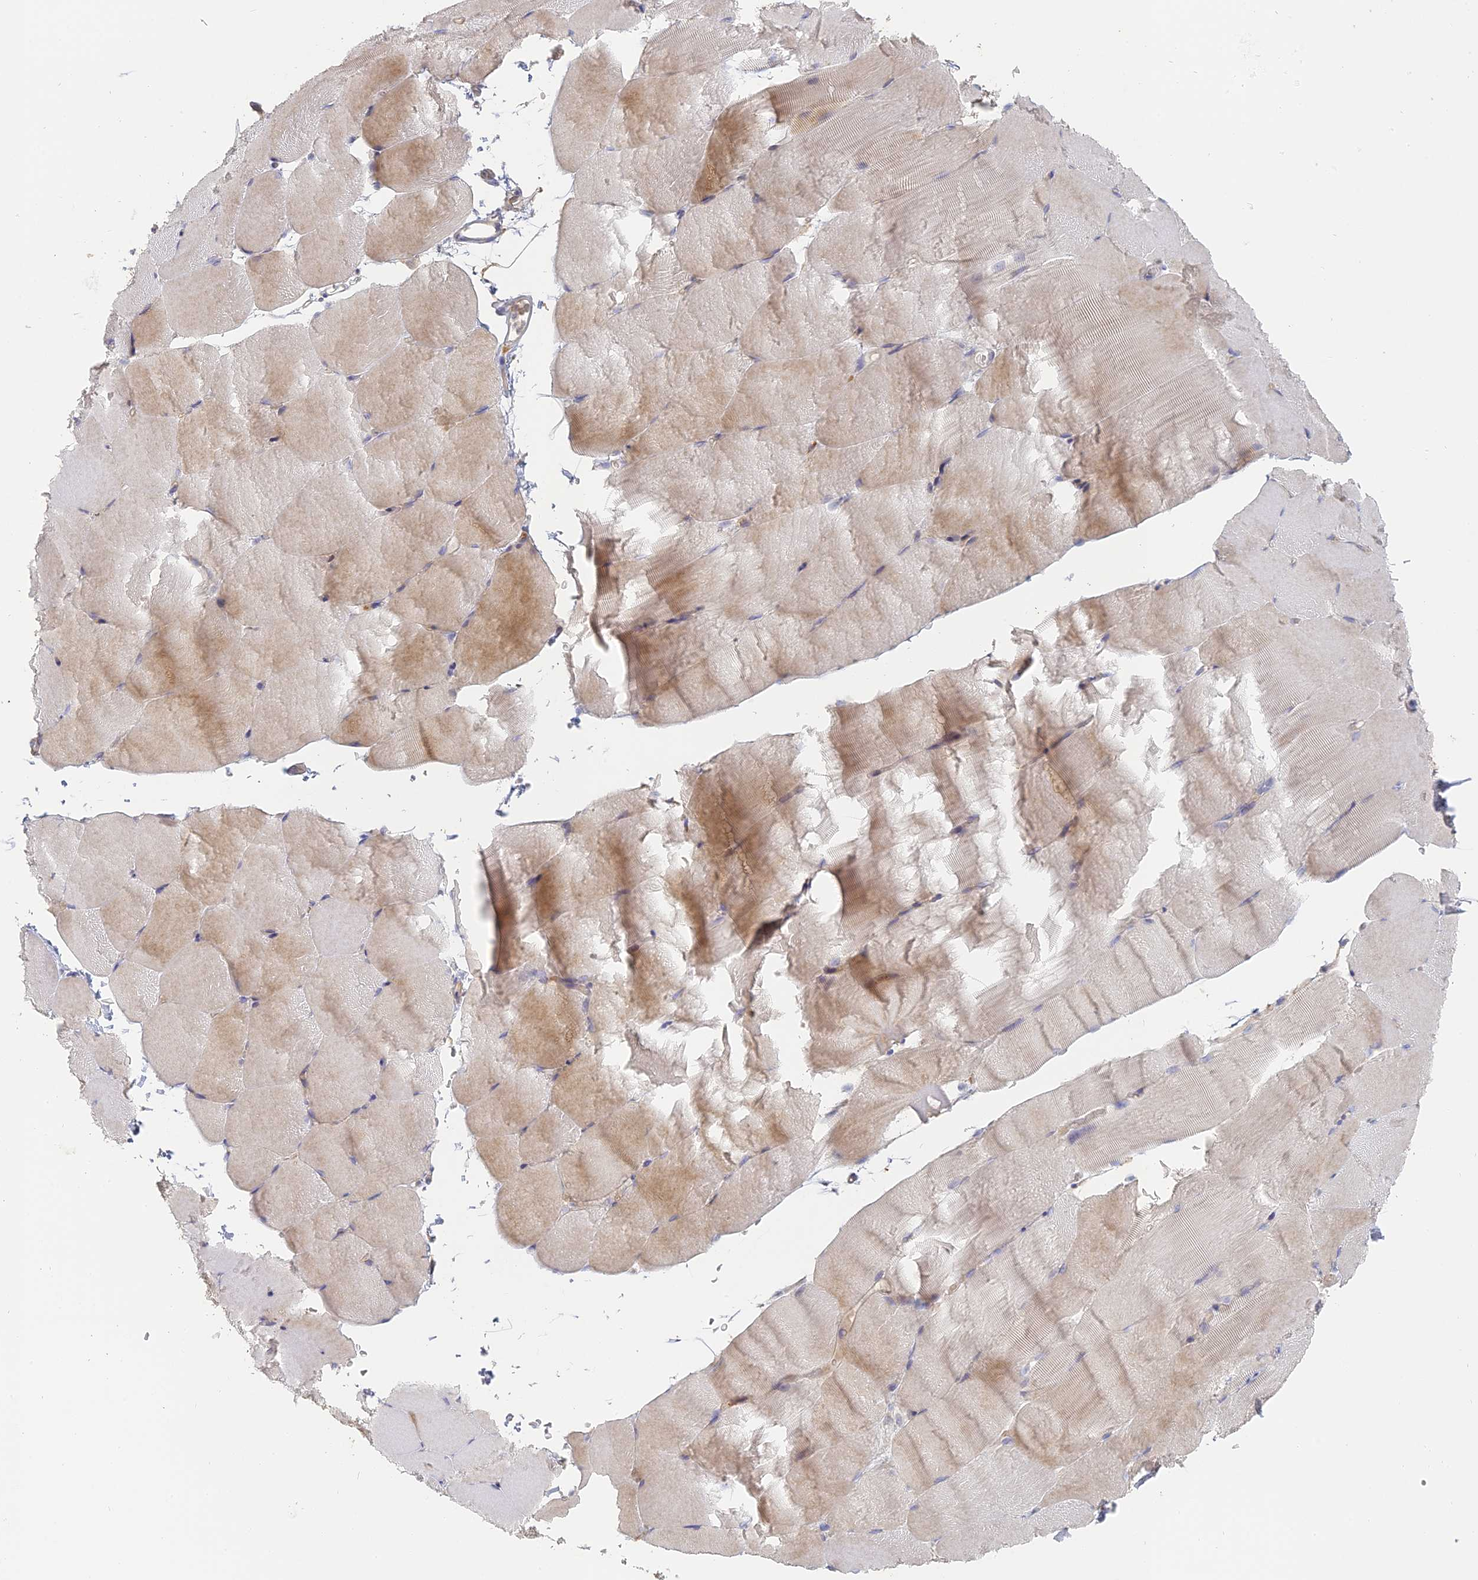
{"staining": {"intensity": "weak", "quantity": "25%-75%", "location": "cytoplasmic/membranous"}, "tissue": "skeletal muscle", "cell_type": "Myocytes", "image_type": "normal", "snomed": [{"axis": "morphology", "description": "Normal tissue, NOS"}, {"axis": "topography", "description": "Skeletal muscle"}, {"axis": "topography", "description": "Parathyroid gland"}], "caption": "Immunohistochemical staining of benign human skeletal muscle shows weak cytoplasmic/membranous protein positivity in approximately 25%-75% of myocytes.", "gene": "SFT2D2", "patient": {"sex": "female", "age": 37}}